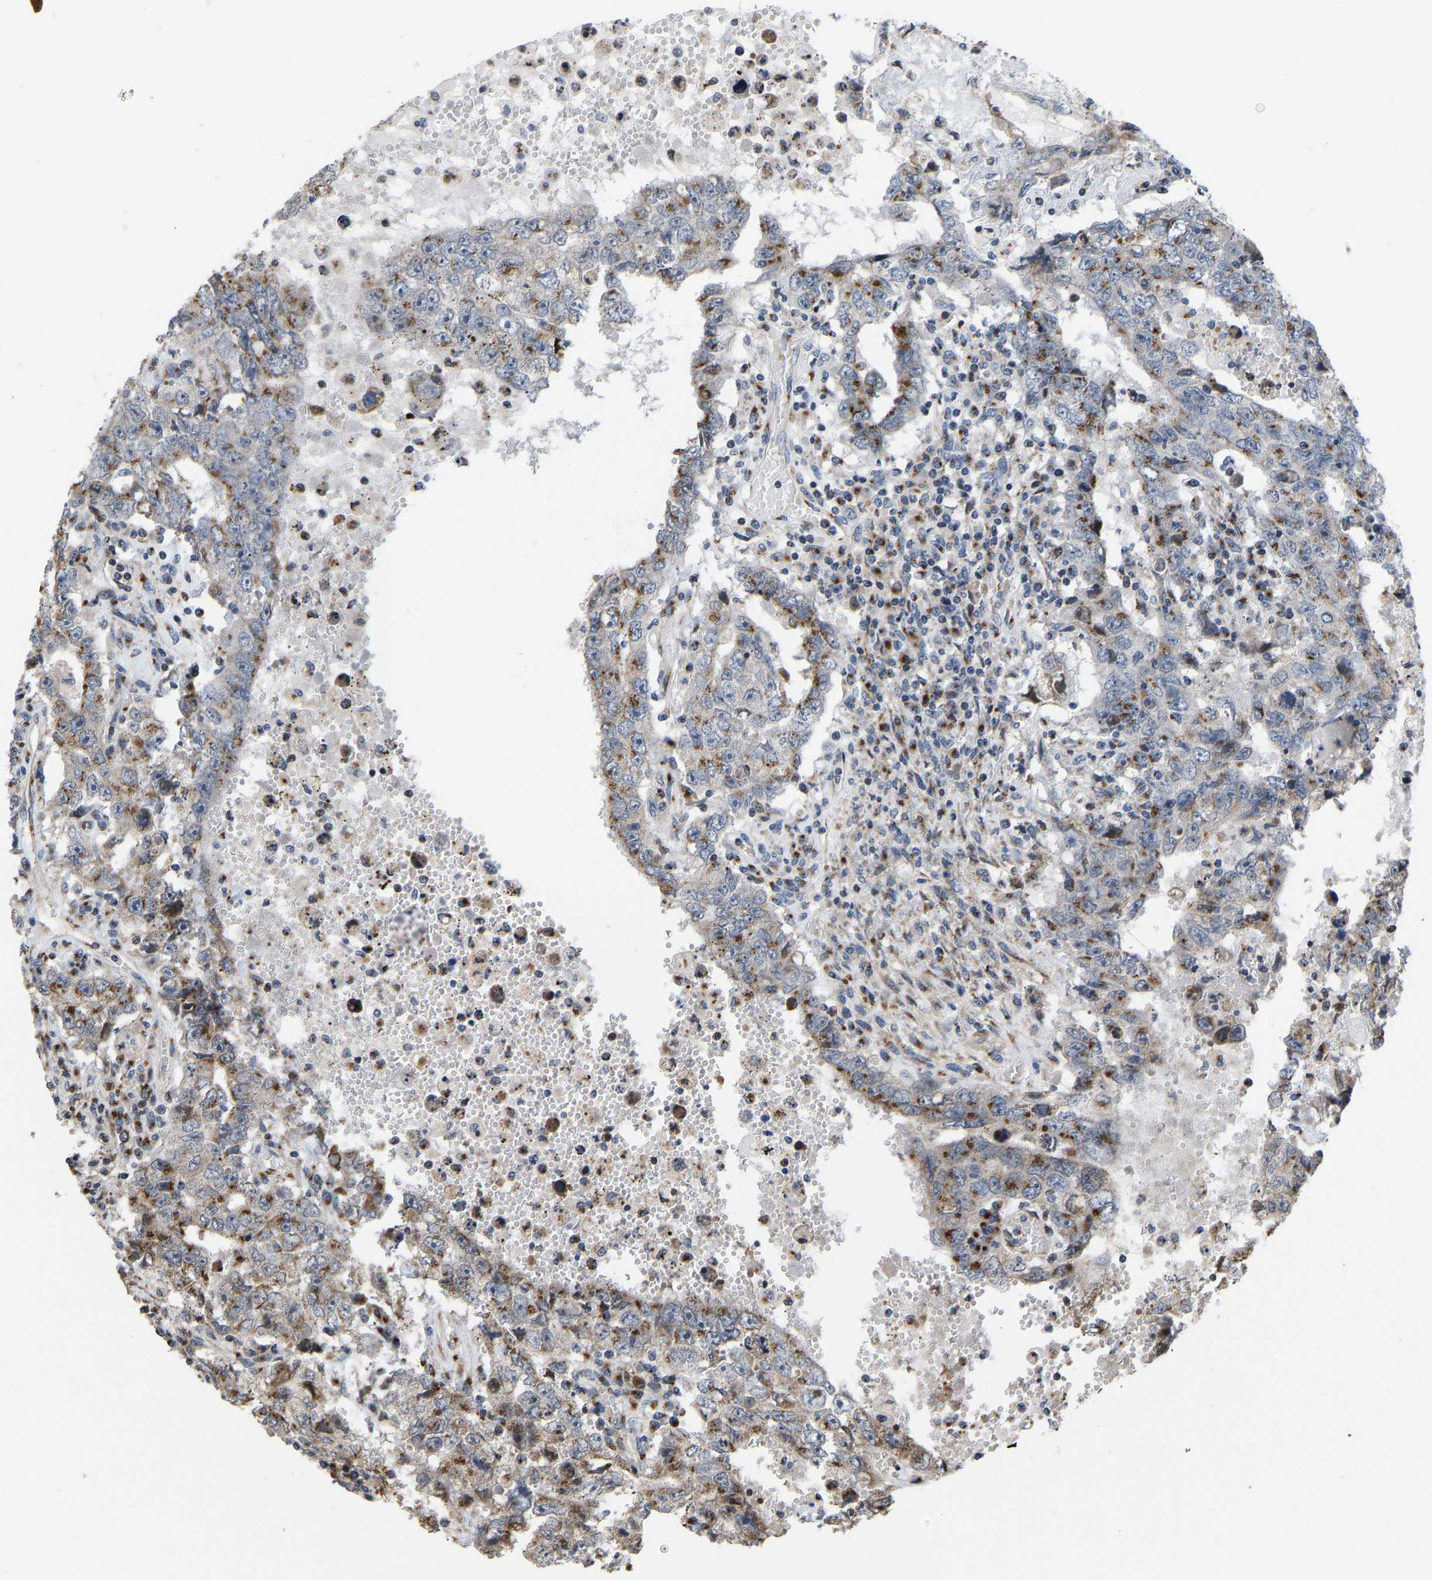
{"staining": {"intensity": "moderate", "quantity": ">75%", "location": "cytoplasmic/membranous"}, "tissue": "testis cancer", "cell_type": "Tumor cells", "image_type": "cancer", "snomed": [{"axis": "morphology", "description": "Carcinoma, Embryonal, NOS"}, {"axis": "topography", "description": "Testis"}], "caption": "Immunohistochemical staining of human testis embryonal carcinoma reveals medium levels of moderate cytoplasmic/membranous protein positivity in approximately >75% of tumor cells.", "gene": "YIPF4", "patient": {"sex": "male", "age": 26}}